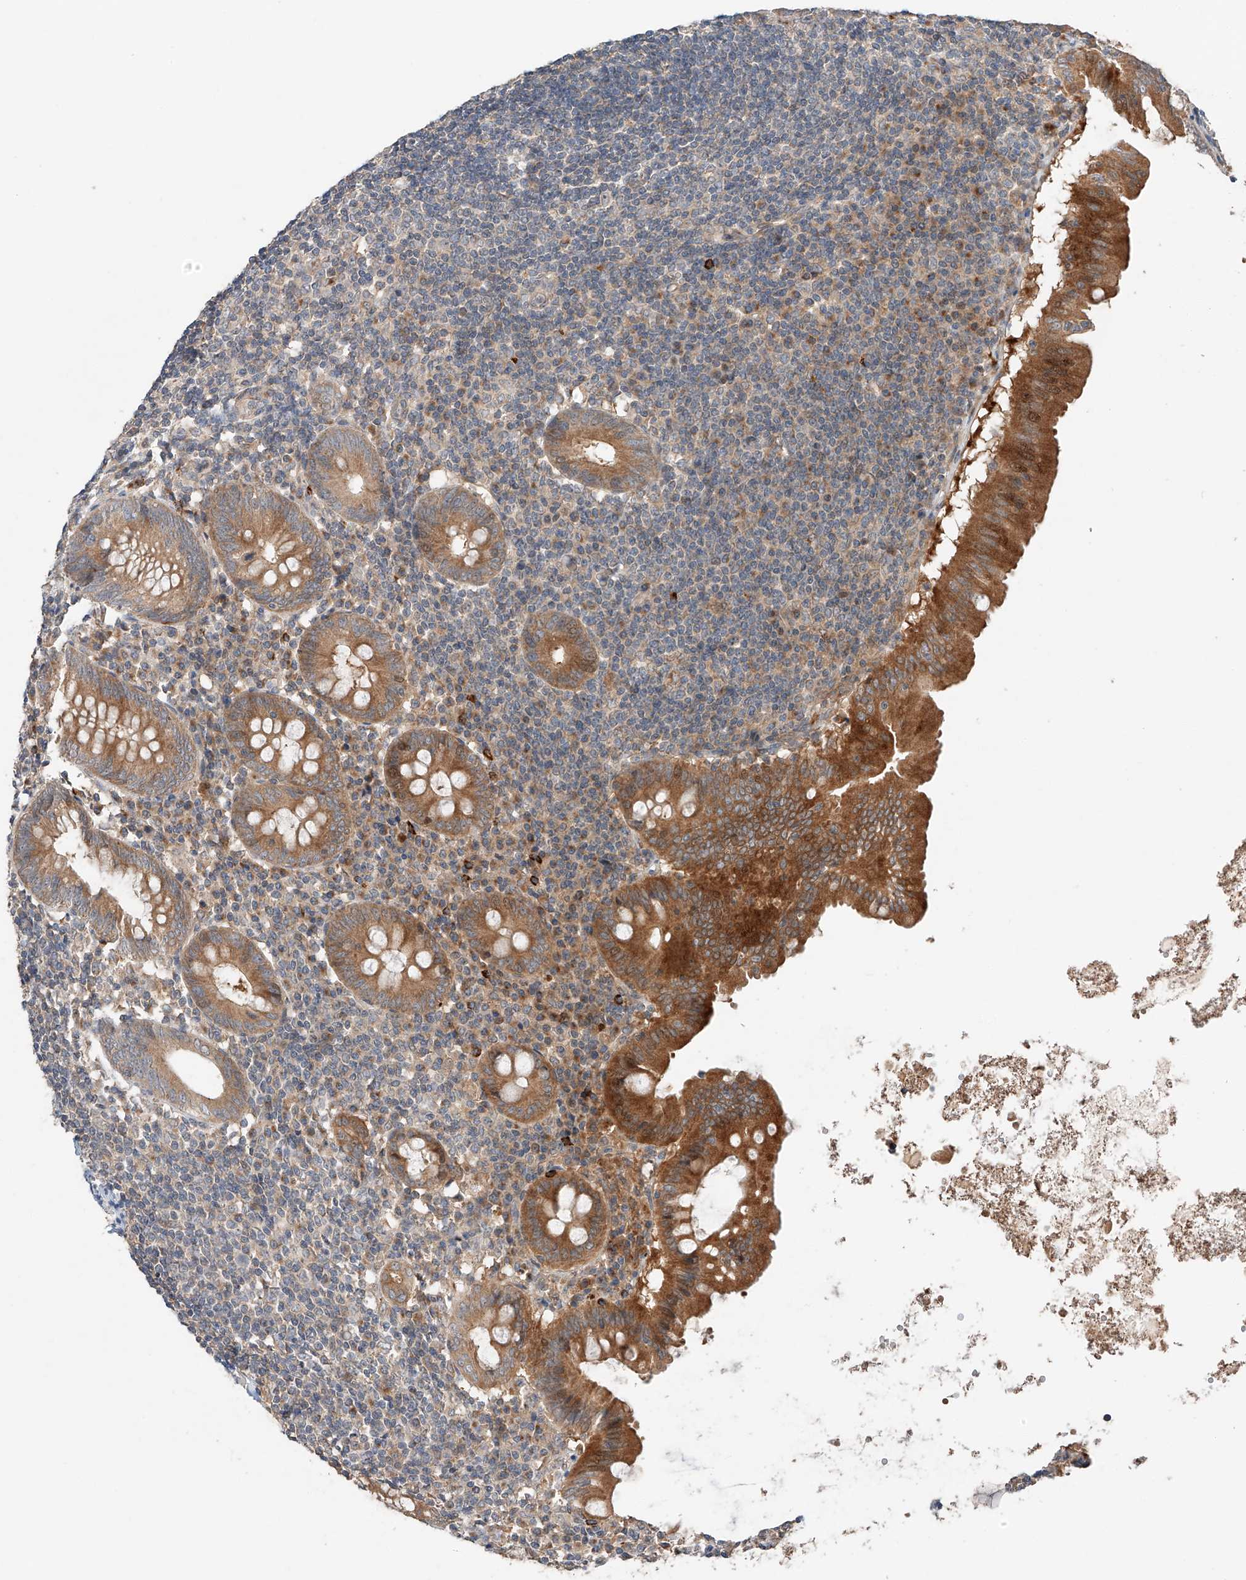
{"staining": {"intensity": "strong", "quantity": ">75%", "location": "cytoplasmic/membranous"}, "tissue": "appendix", "cell_type": "Glandular cells", "image_type": "normal", "snomed": [{"axis": "morphology", "description": "Normal tissue, NOS"}, {"axis": "topography", "description": "Appendix"}], "caption": "Human appendix stained with a brown dye displays strong cytoplasmic/membranous positive staining in approximately >75% of glandular cells.", "gene": "XPNPEP1", "patient": {"sex": "female", "age": 54}}